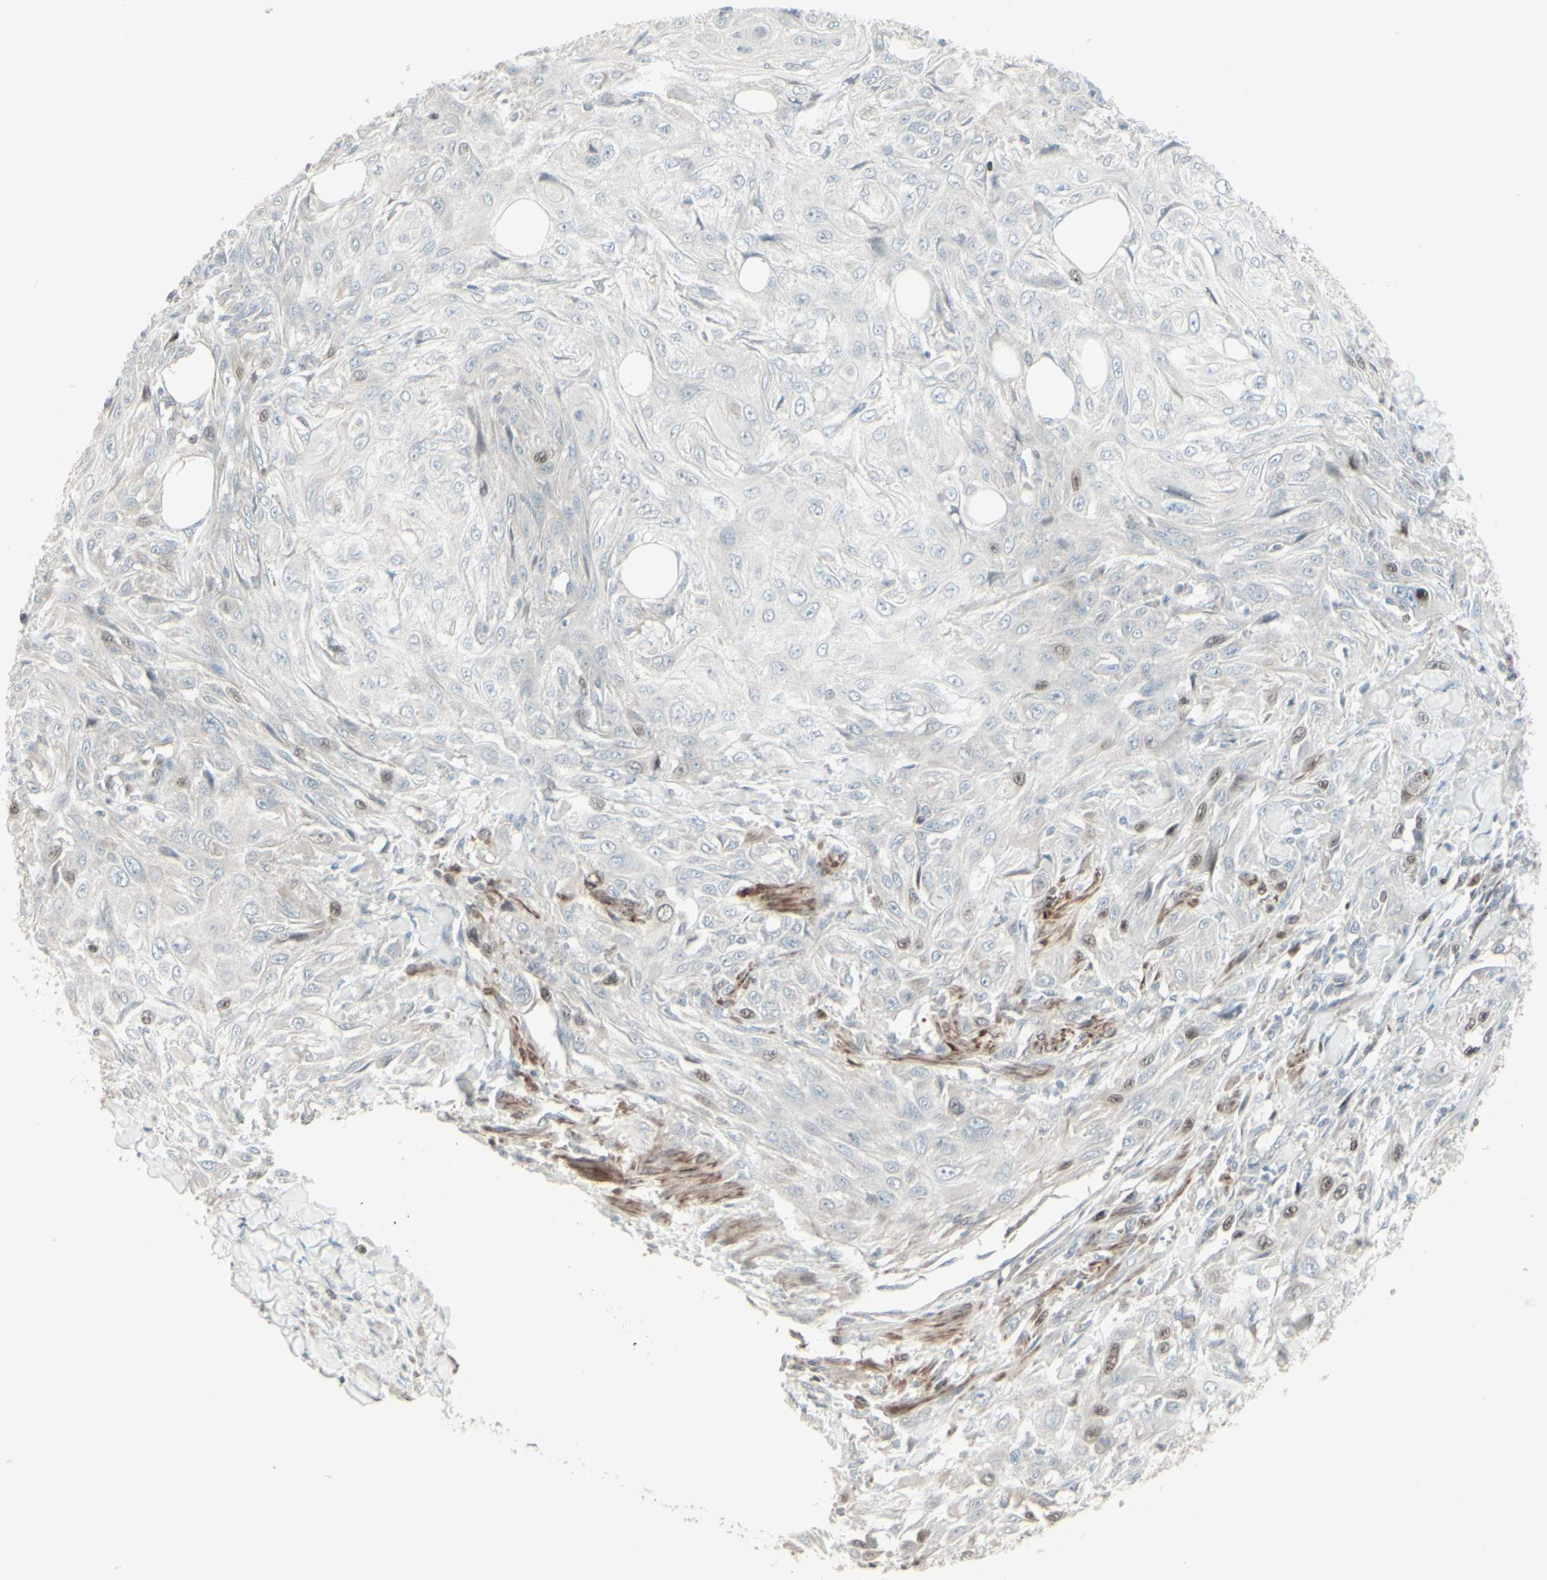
{"staining": {"intensity": "weak", "quantity": "<25%", "location": "cytoplasmic/membranous,nuclear"}, "tissue": "skin cancer", "cell_type": "Tumor cells", "image_type": "cancer", "snomed": [{"axis": "morphology", "description": "Squamous cell carcinoma, NOS"}, {"axis": "topography", "description": "Skin"}], "caption": "This histopathology image is of squamous cell carcinoma (skin) stained with immunohistochemistry to label a protein in brown with the nuclei are counter-stained blue. There is no positivity in tumor cells.", "gene": "GMNN", "patient": {"sex": "male", "age": 75}}